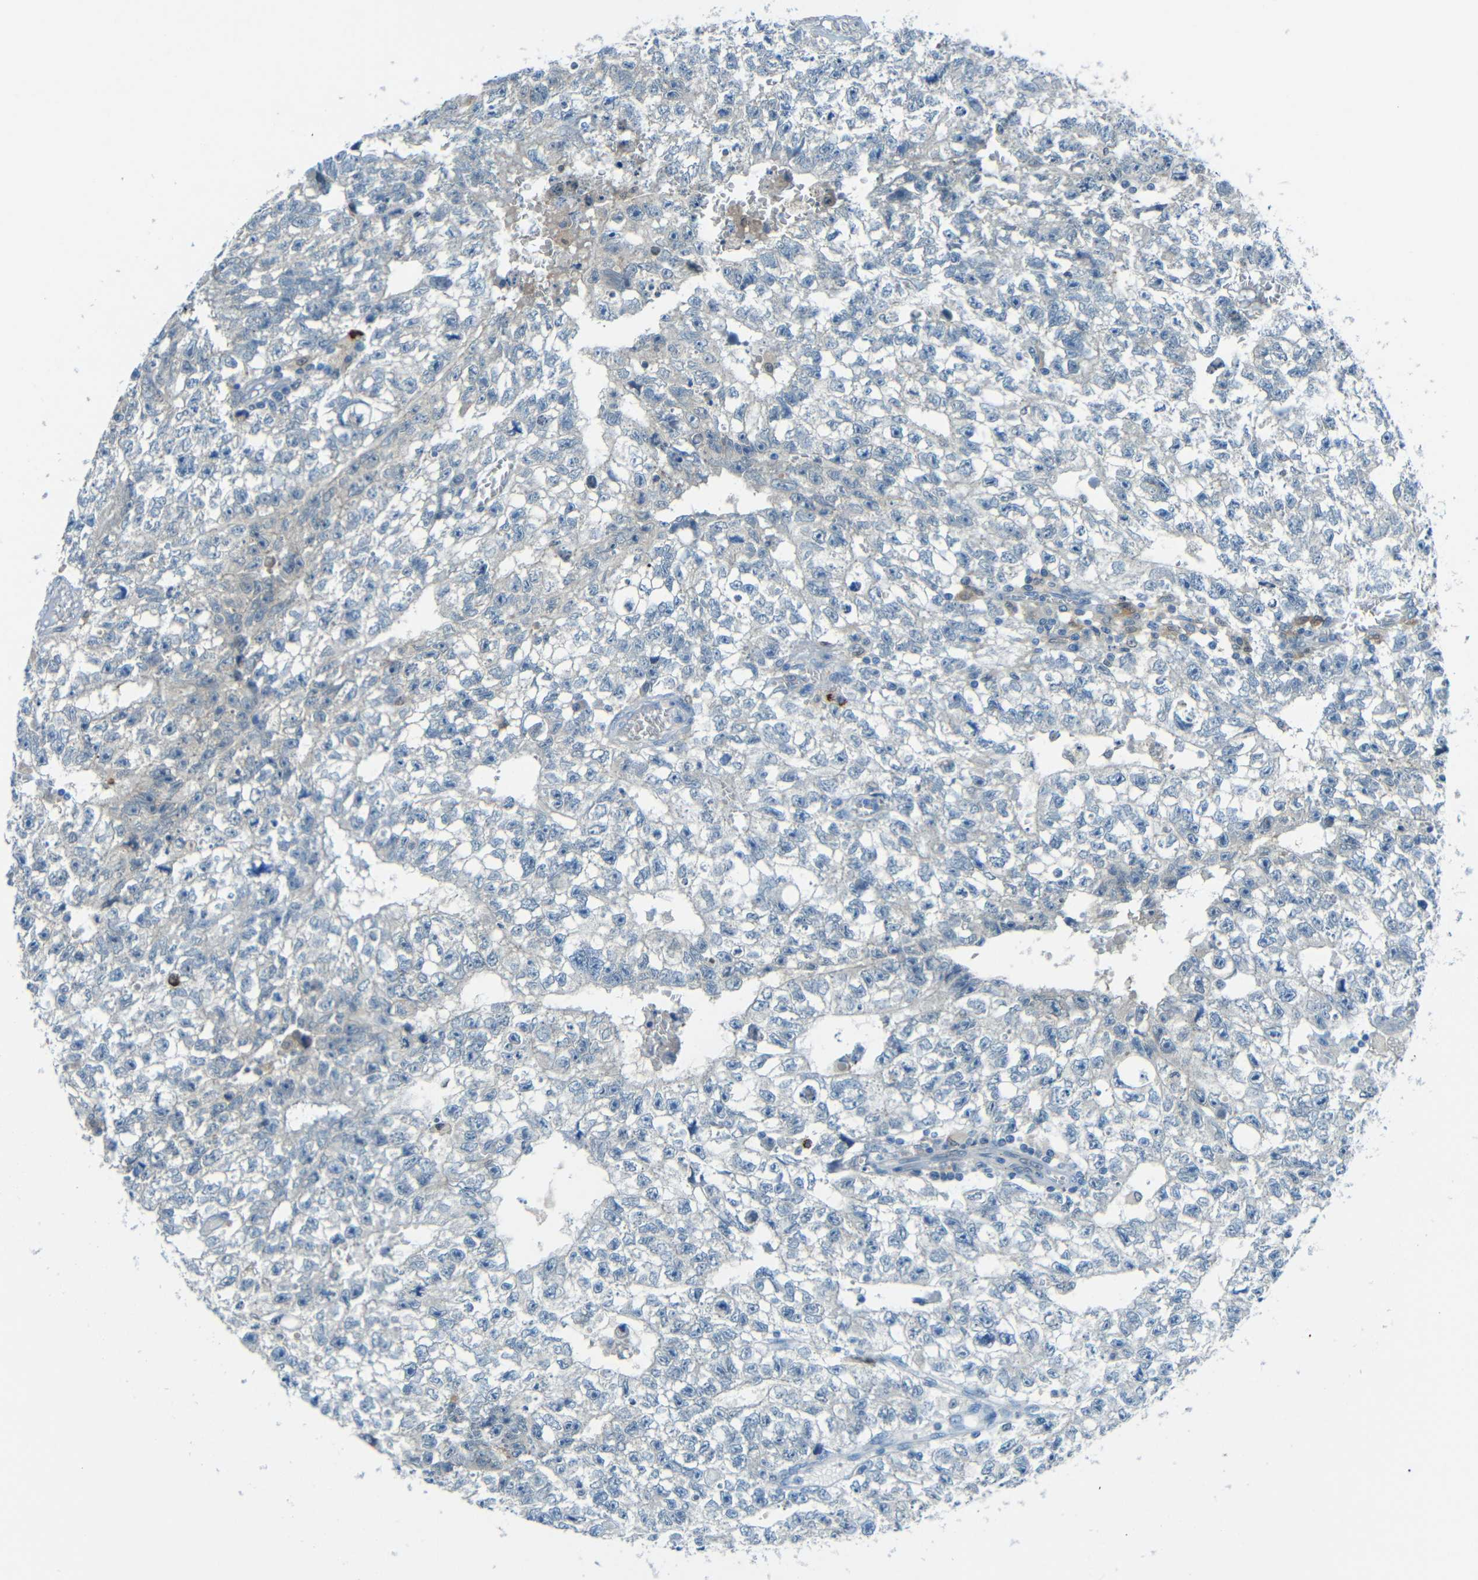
{"staining": {"intensity": "negative", "quantity": "none", "location": "none"}, "tissue": "testis cancer", "cell_type": "Tumor cells", "image_type": "cancer", "snomed": [{"axis": "morphology", "description": "Seminoma, NOS"}, {"axis": "morphology", "description": "Carcinoma, Embryonal, NOS"}, {"axis": "topography", "description": "Testis"}], "caption": "Tumor cells show no significant positivity in testis embryonal carcinoma.", "gene": "CYP26B1", "patient": {"sex": "male", "age": 38}}